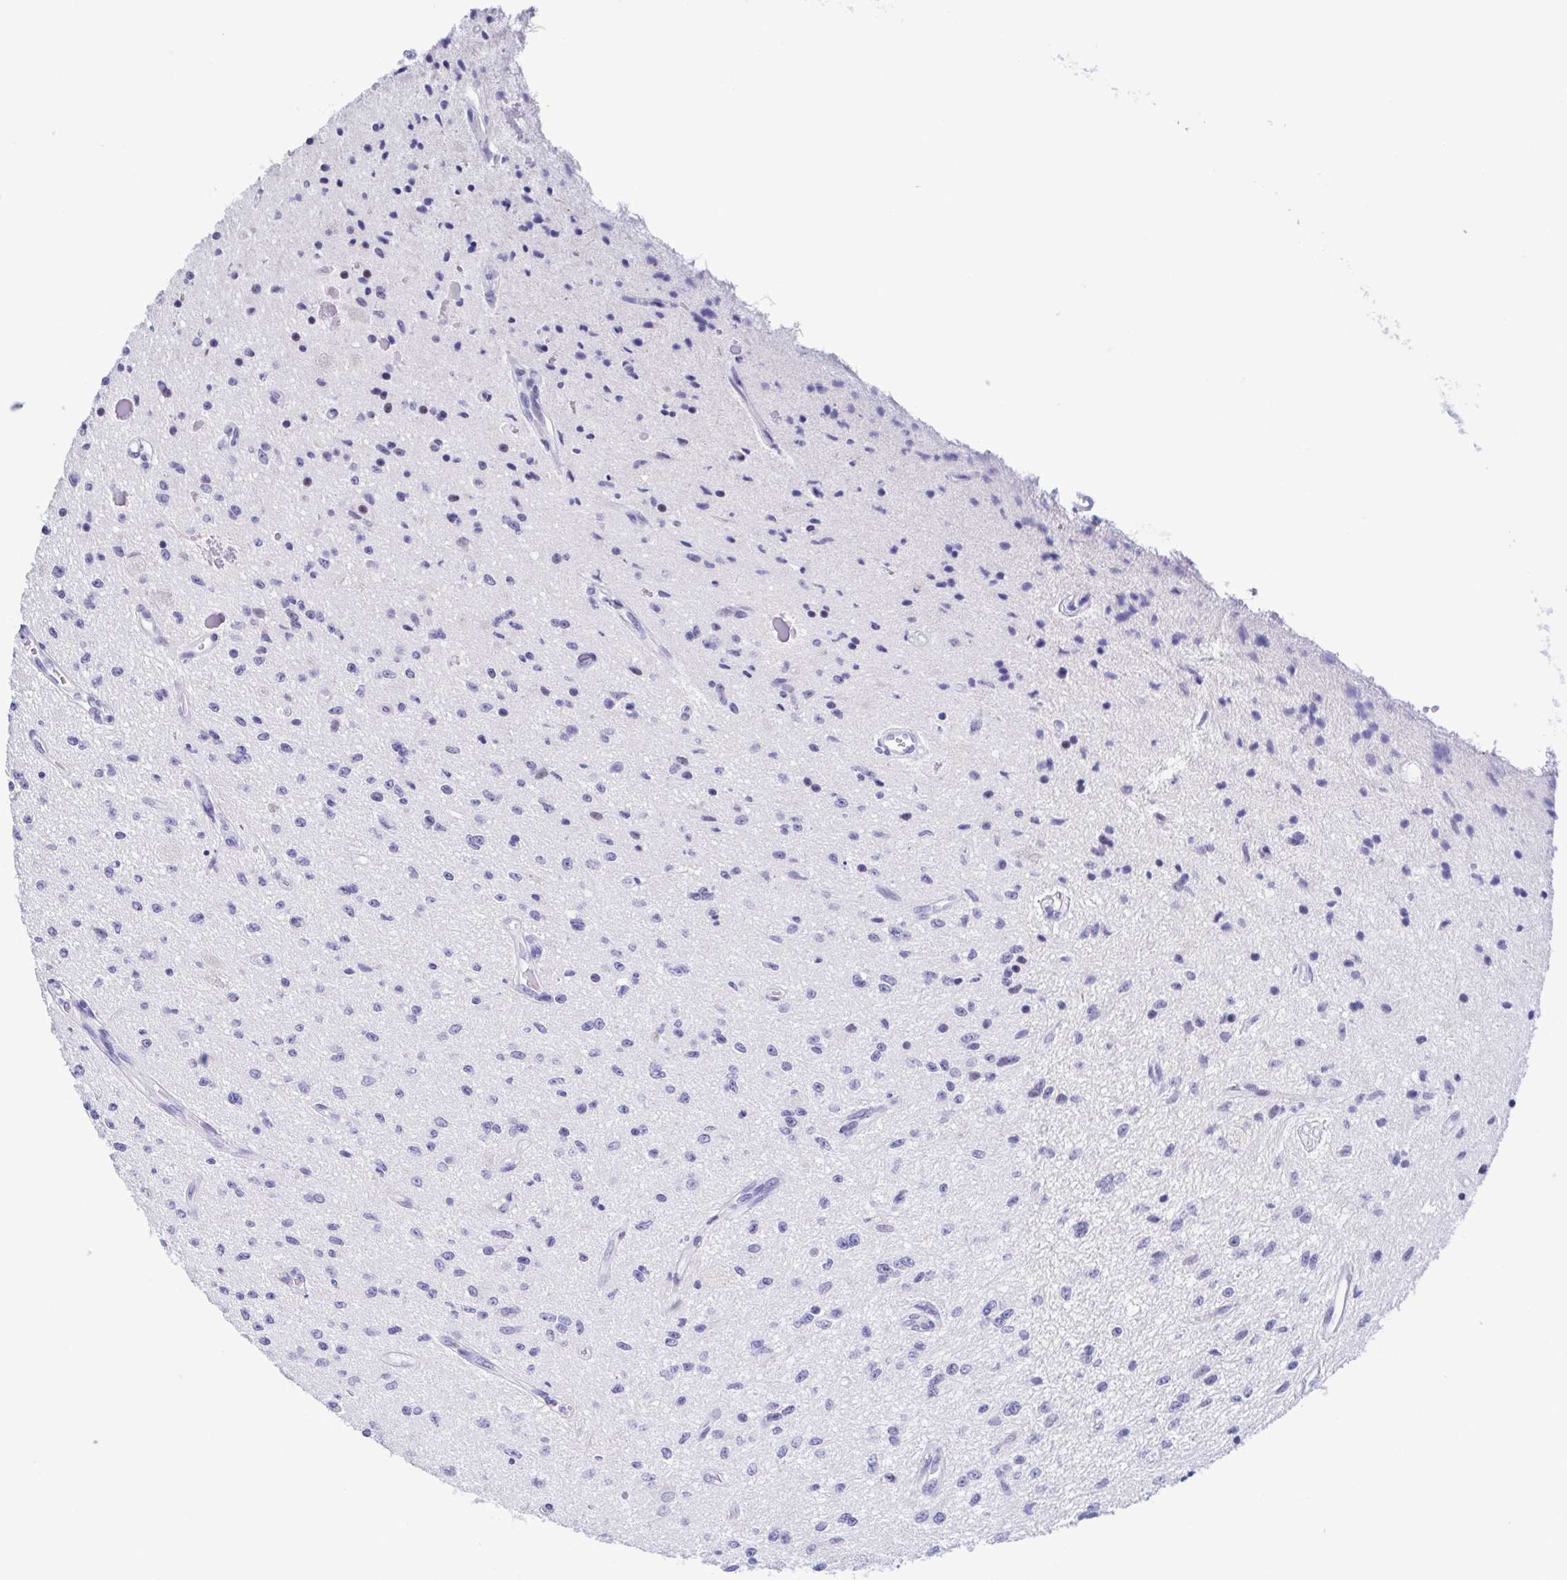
{"staining": {"intensity": "negative", "quantity": "none", "location": "none"}, "tissue": "glioma", "cell_type": "Tumor cells", "image_type": "cancer", "snomed": [{"axis": "morphology", "description": "Glioma, malignant, Low grade"}, {"axis": "topography", "description": "Cerebellum"}], "caption": "High magnification brightfield microscopy of malignant low-grade glioma stained with DAB (brown) and counterstained with hematoxylin (blue): tumor cells show no significant positivity.", "gene": "PERM1", "patient": {"sex": "female", "age": 14}}